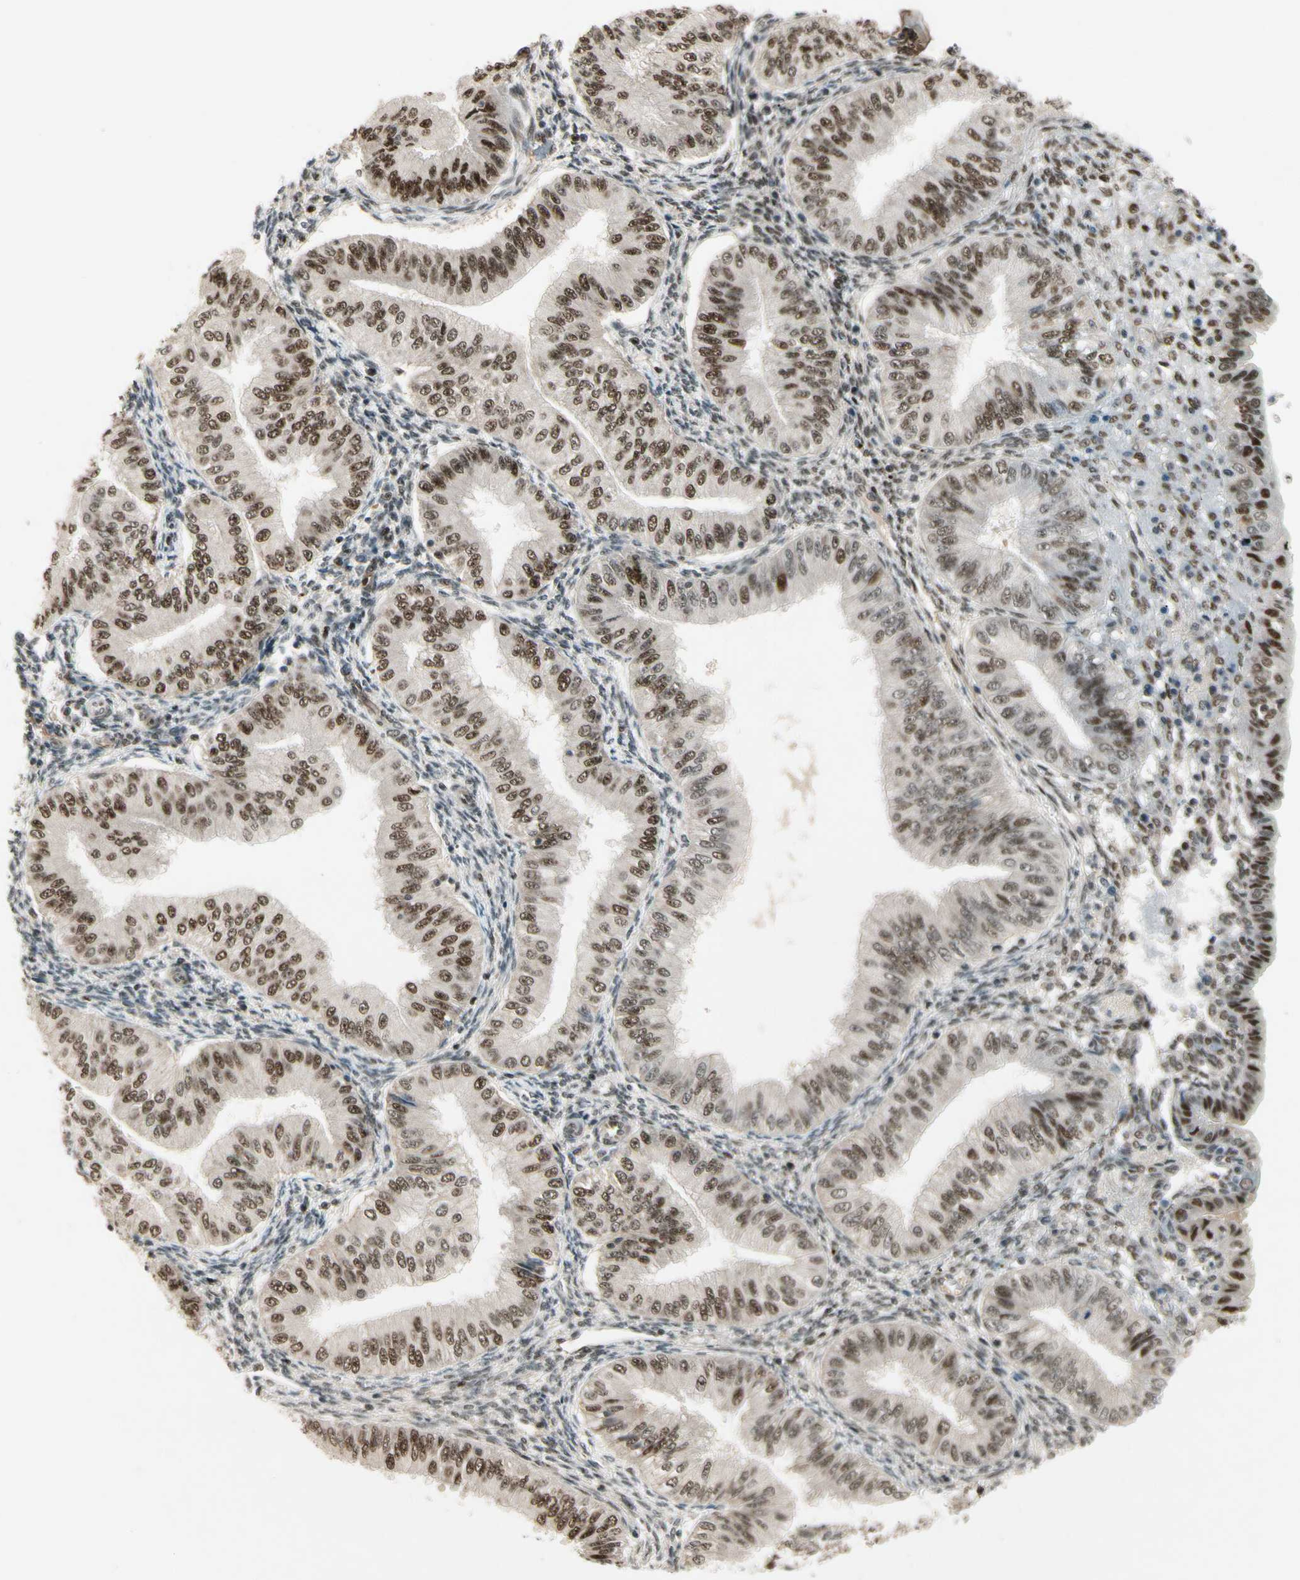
{"staining": {"intensity": "strong", "quantity": ">75%", "location": "nuclear"}, "tissue": "endometrial cancer", "cell_type": "Tumor cells", "image_type": "cancer", "snomed": [{"axis": "morphology", "description": "Normal tissue, NOS"}, {"axis": "morphology", "description": "Adenocarcinoma, NOS"}, {"axis": "topography", "description": "Endometrium"}], "caption": "Human endometrial adenocarcinoma stained with a brown dye reveals strong nuclear positive expression in about >75% of tumor cells.", "gene": "CDK11A", "patient": {"sex": "female", "age": 53}}